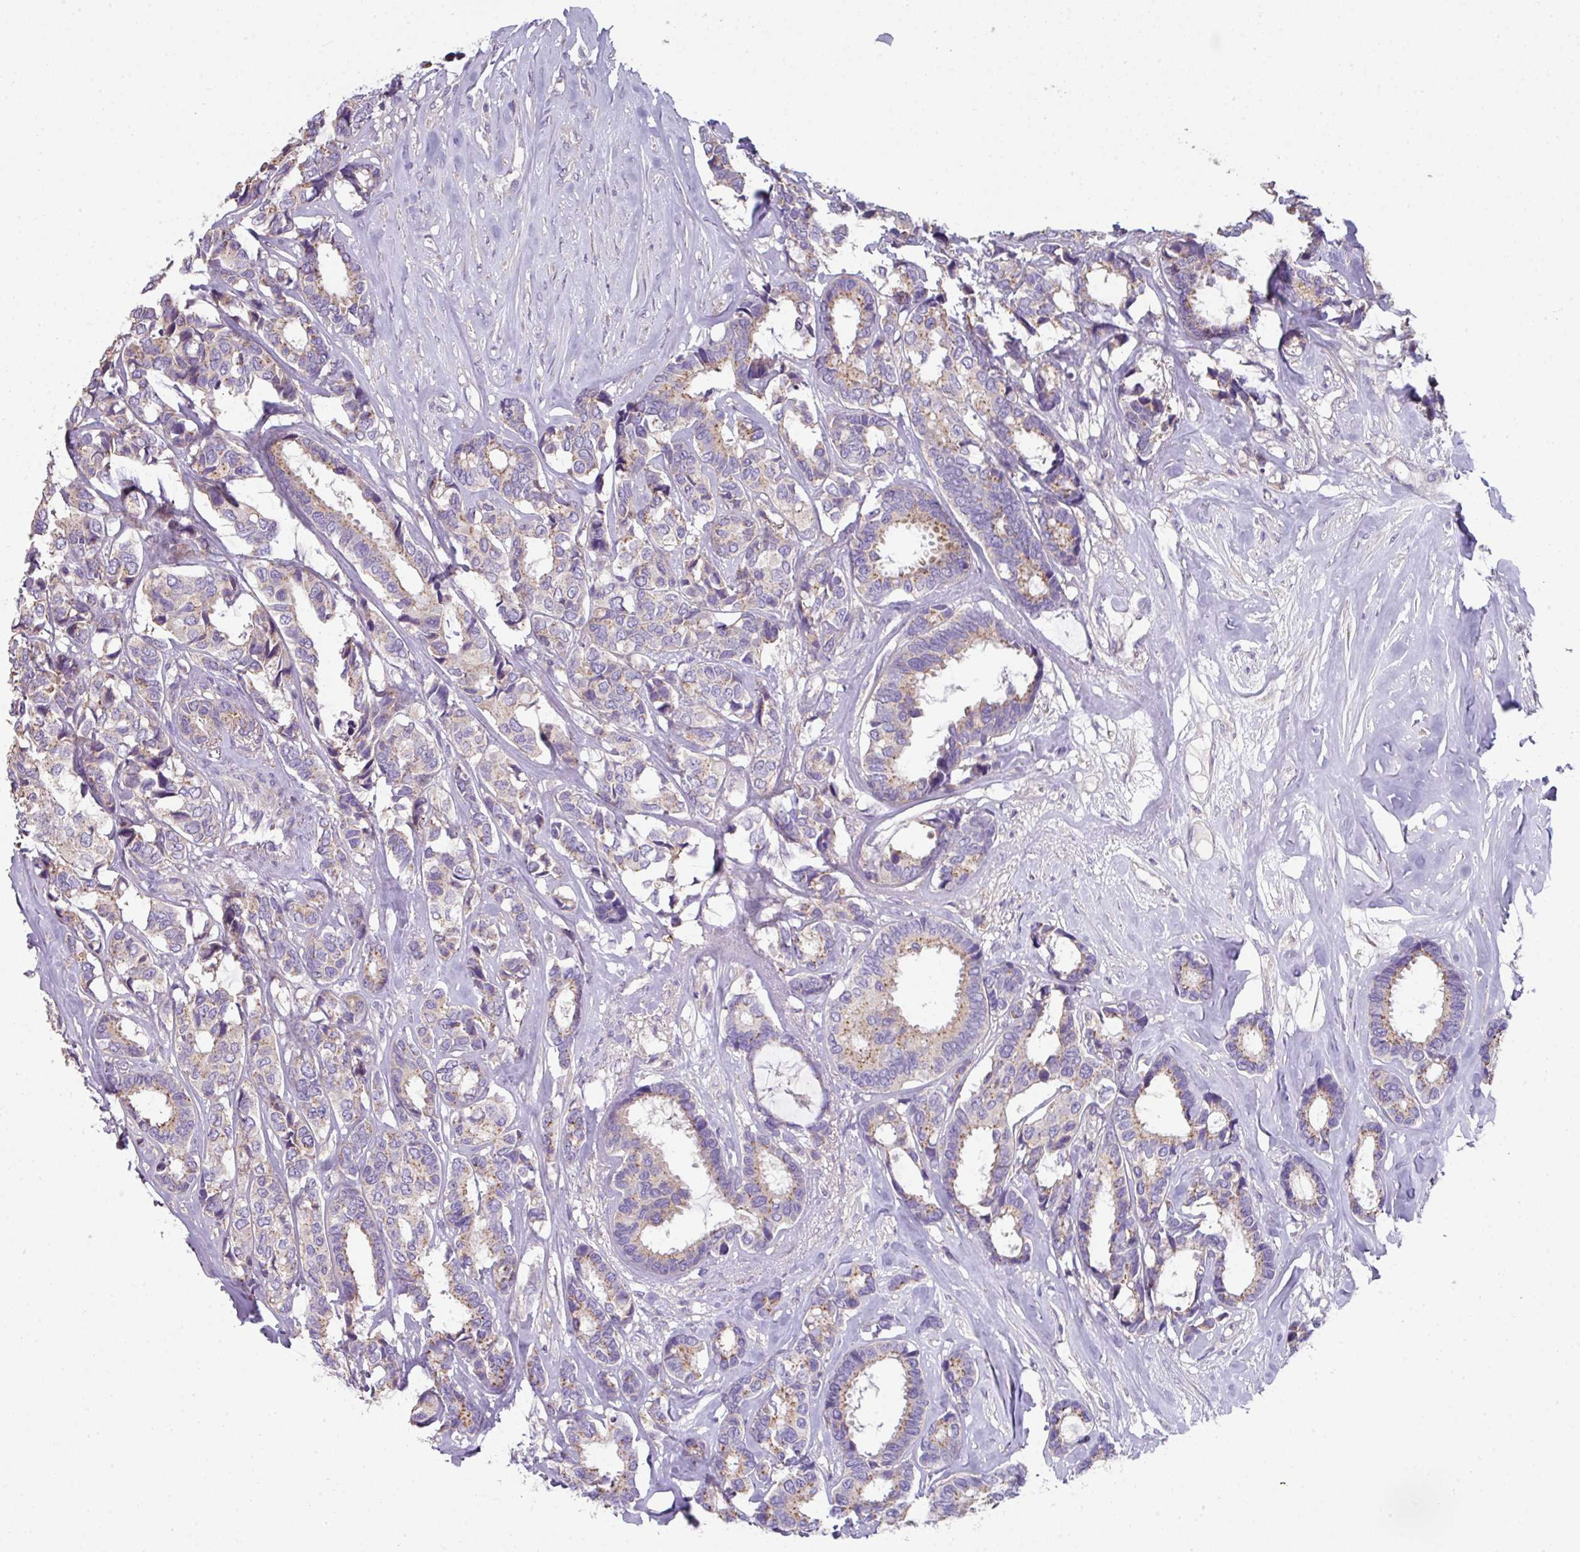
{"staining": {"intensity": "weak", "quantity": "25%-75%", "location": "cytoplasmic/membranous"}, "tissue": "breast cancer", "cell_type": "Tumor cells", "image_type": "cancer", "snomed": [{"axis": "morphology", "description": "Duct carcinoma"}, {"axis": "topography", "description": "Breast"}], "caption": "Invasive ductal carcinoma (breast) tissue displays weak cytoplasmic/membranous positivity in approximately 25%-75% of tumor cells, visualized by immunohistochemistry.", "gene": "LRRC9", "patient": {"sex": "female", "age": 87}}